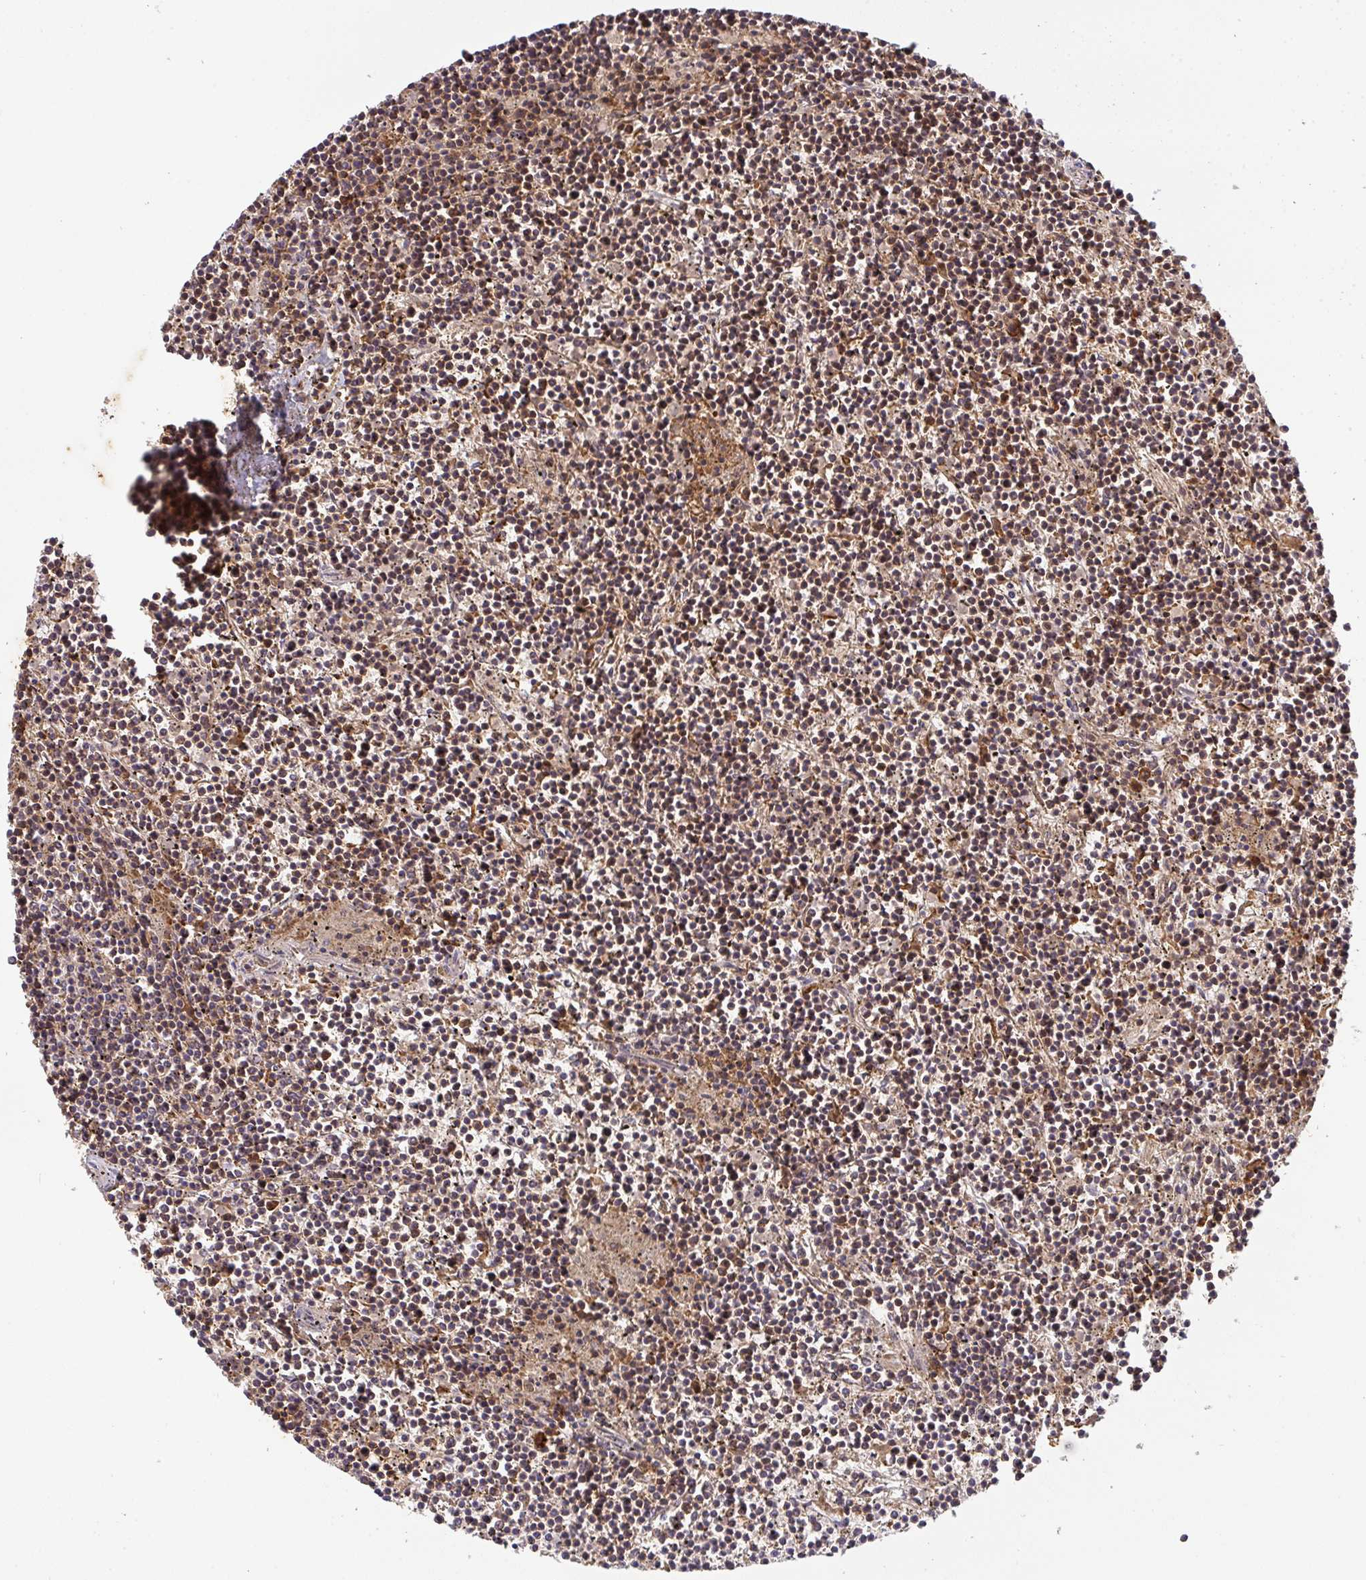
{"staining": {"intensity": "moderate", "quantity": ">75%", "location": "cytoplasmic/membranous"}, "tissue": "lymphoma", "cell_type": "Tumor cells", "image_type": "cancer", "snomed": [{"axis": "morphology", "description": "Malignant lymphoma, non-Hodgkin's type, Low grade"}, {"axis": "topography", "description": "Spleen"}], "caption": "Immunohistochemical staining of lymphoma demonstrates moderate cytoplasmic/membranous protein positivity in about >75% of tumor cells. (DAB = brown stain, brightfield microscopy at high magnification).", "gene": "TNMD", "patient": {"sex": "female", "age": 19}}